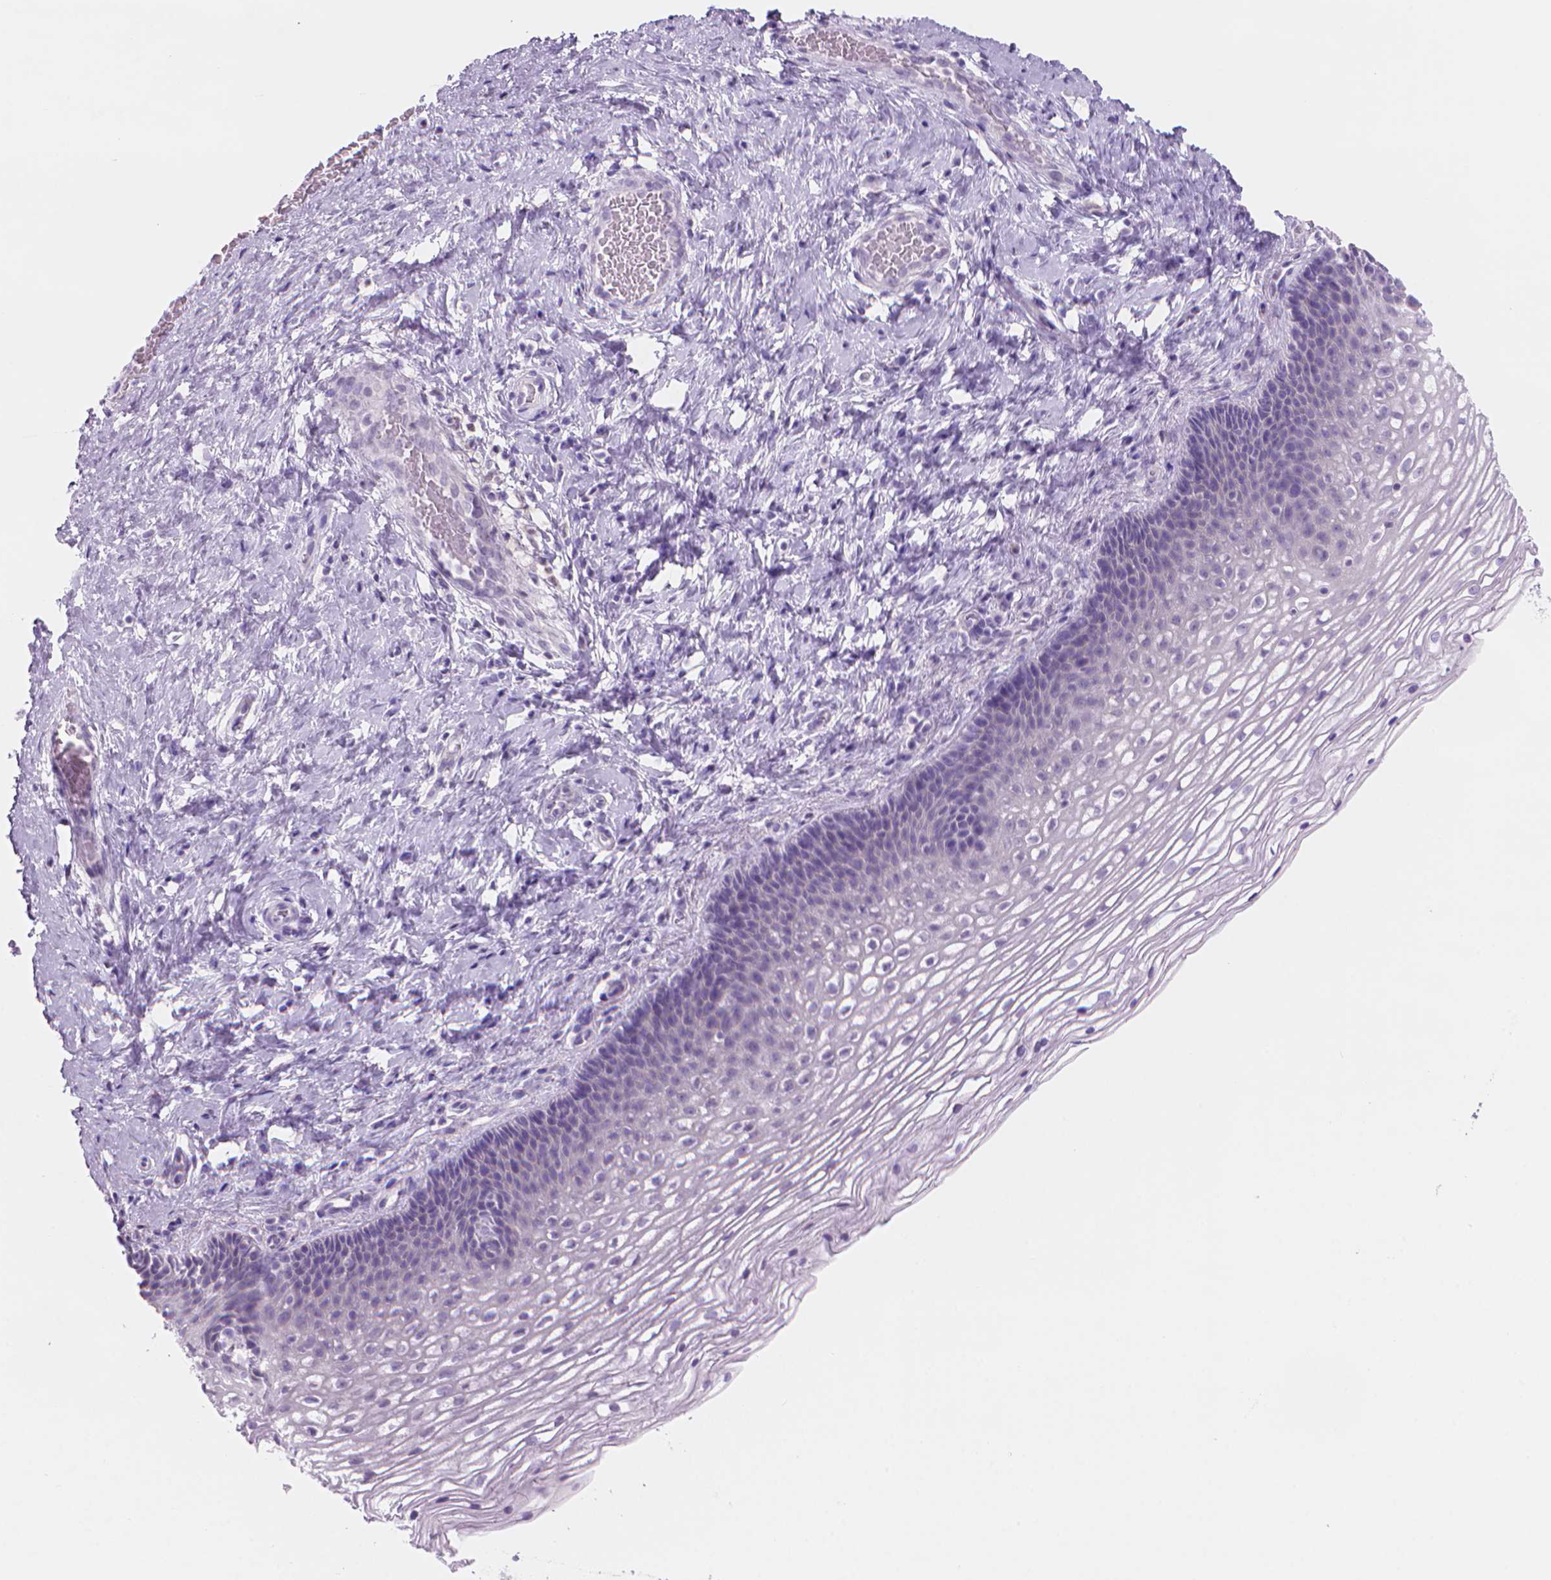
{"staining": {"intensity": "negative", "quantity": "none", "location": "none"}, "tissue": "cervix", "cell_type": "Glandular cells", "image_type": "normal", "snomed": [{"axis": "morphology", "description": "Normal tissue, NOS"}, {"axis": "topography", "description": "Cervix"}], "caption": "A histopathology image of cervix stained for a protein displays no brown staining in glandular cells. (IHC, brightfield microscopy, high magnification).", "gene": "ENSG00000187186", "patient": {"sex": "female", "age": 34}}